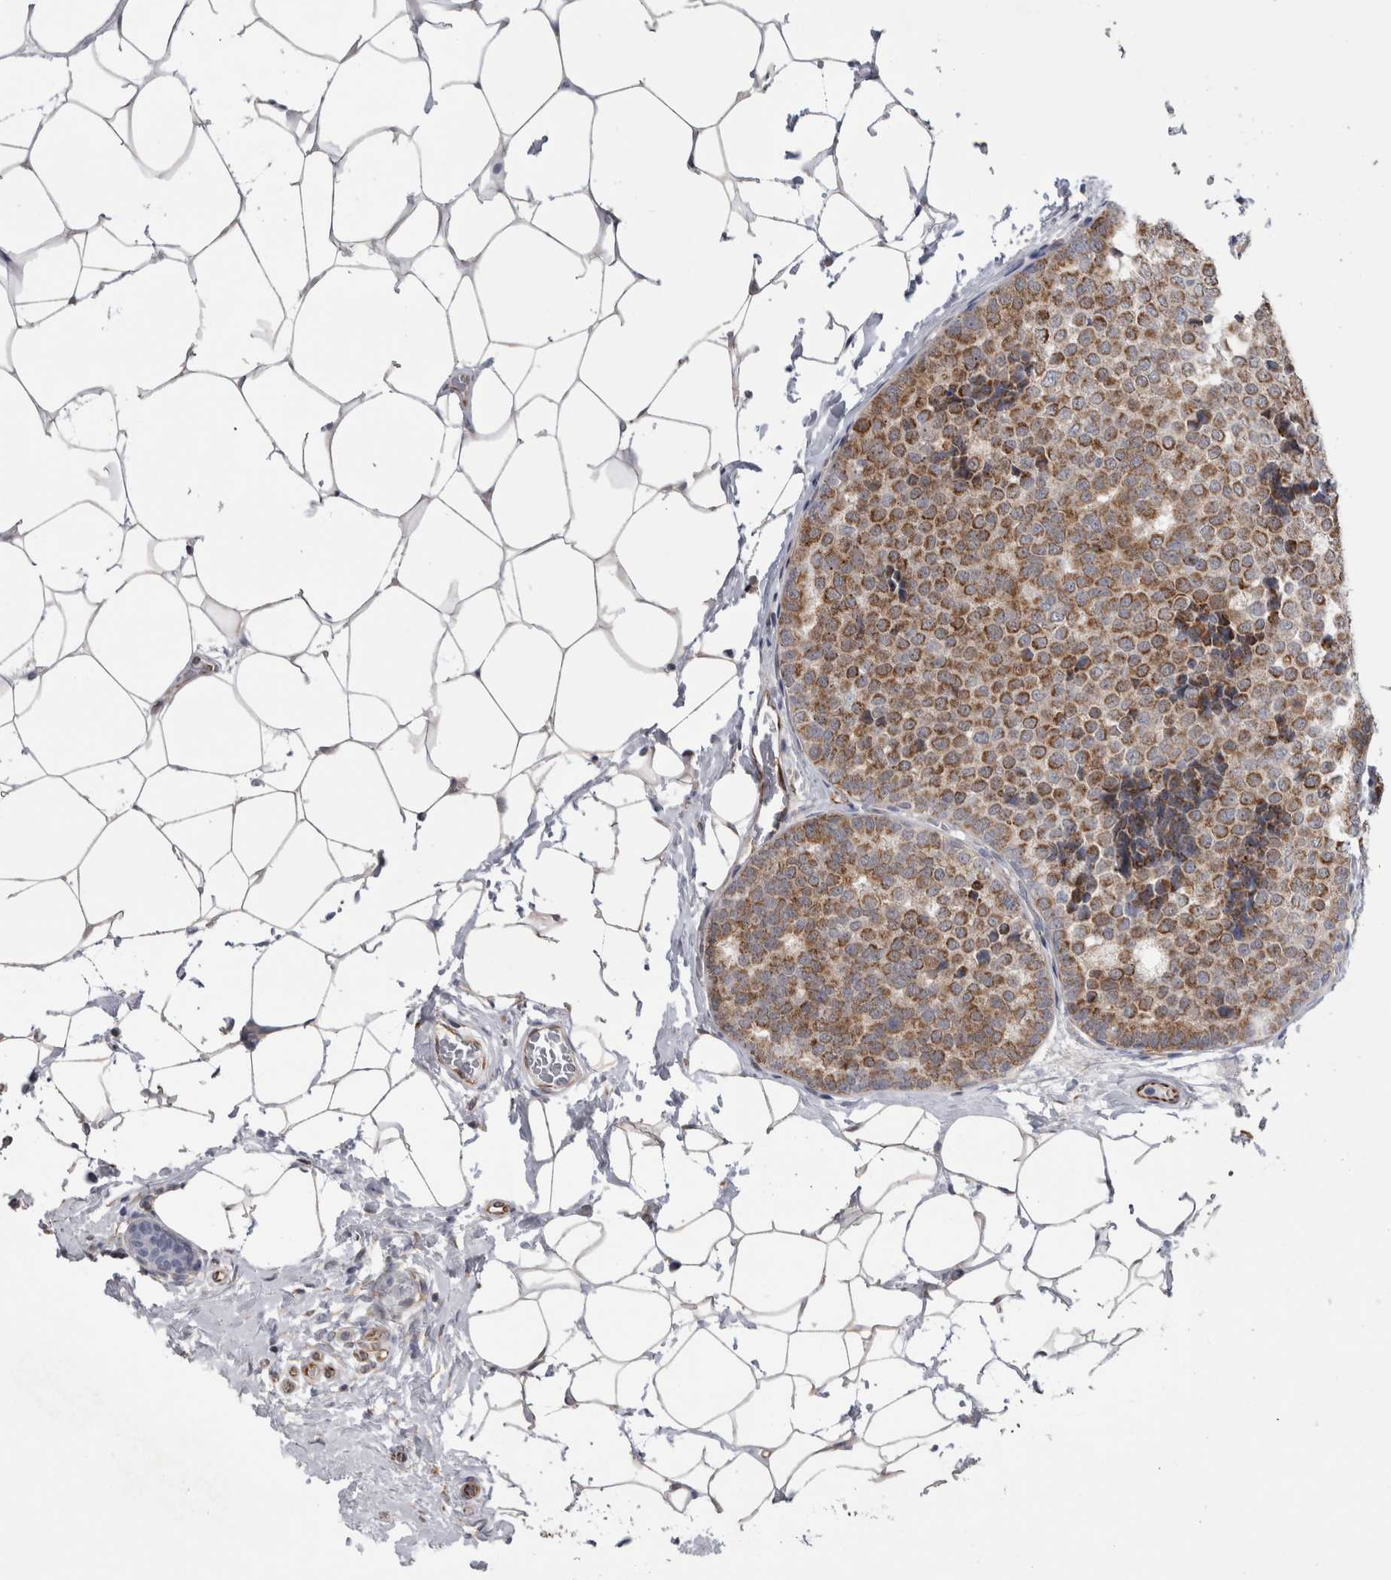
{"staining": {"intensity": "moderate", "quantity": ">75%", "location": "cytoplasmic/membranous"}, "tissue": "breast cancer", "cell_type": "Tumor cells", "image_type": "cancer", "snomed": [{"axis": "morphology", "description": "Normal tissue, NOS"}, {"axis": "morphology", "description": "Duct carcinoma"}, {"axis": "topography", "description": "Breast"}], "caption": "Brown immunohistochemical staining in human invasive ductal carcinoma (breast) exhibits moderate cytoplasmic/membranous expression in approximately >75% of tumor cells. Immunohistochemistry stains the protein in brown and the nuclei are stained blue.", "gene": "ACOT7", "patient": {"sex": "female", "age": 43}}